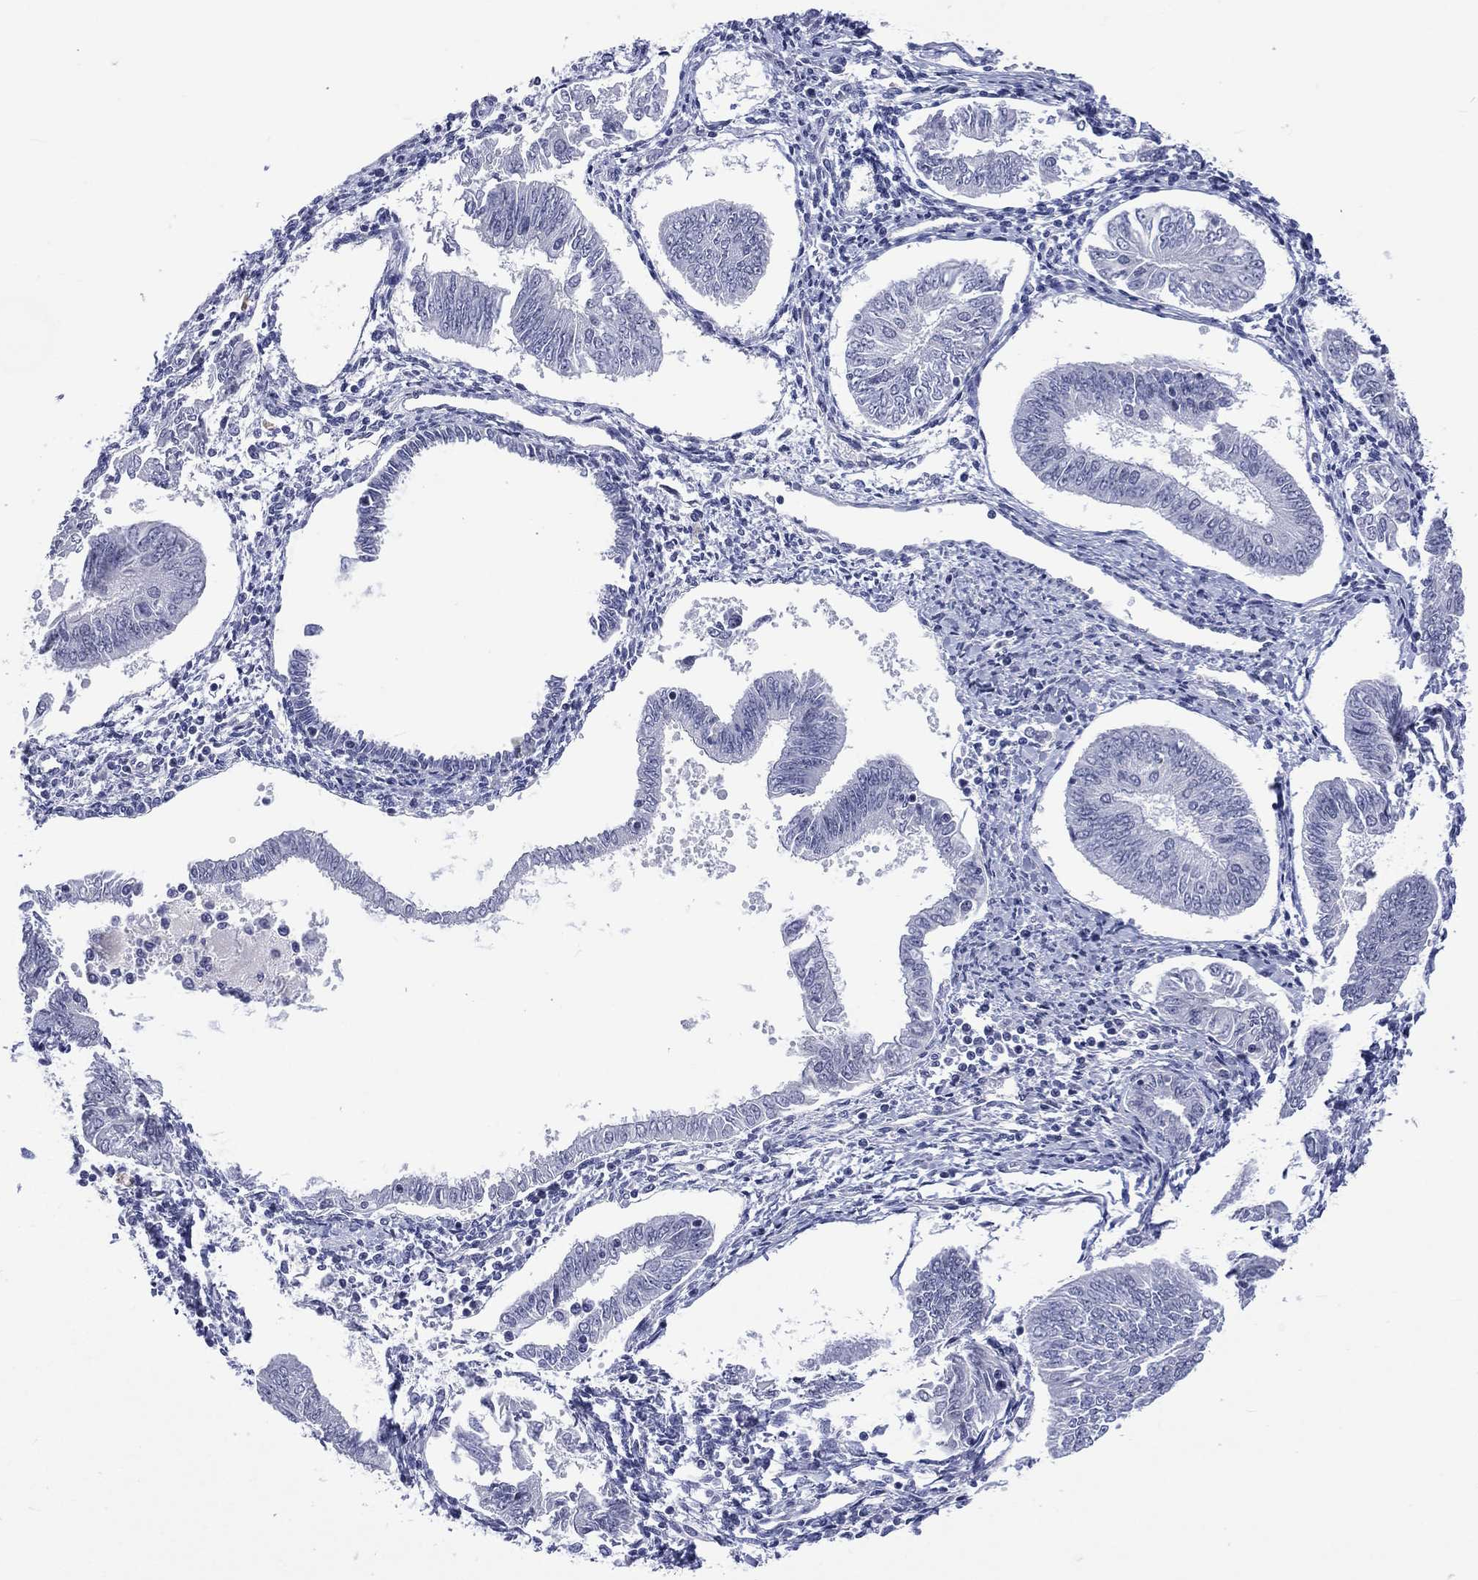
{"staining": {"intensity": "negative", "quantity": "none", "location": "none"}, "tissue": "endometrial cancer", "cell_type": "Tumor cells", "image_type": "cancer", "snomed": [{"axis": "morphology", "description": "Adenocarcinoma, NOS"}, {"axis": "topography", "description": "Endometrium"}], "caption": "There is no significant positivity in tumor cells of endometrial cancer.", "gene": "SSX1", "patient": {"sex": "female", "age": 58}}